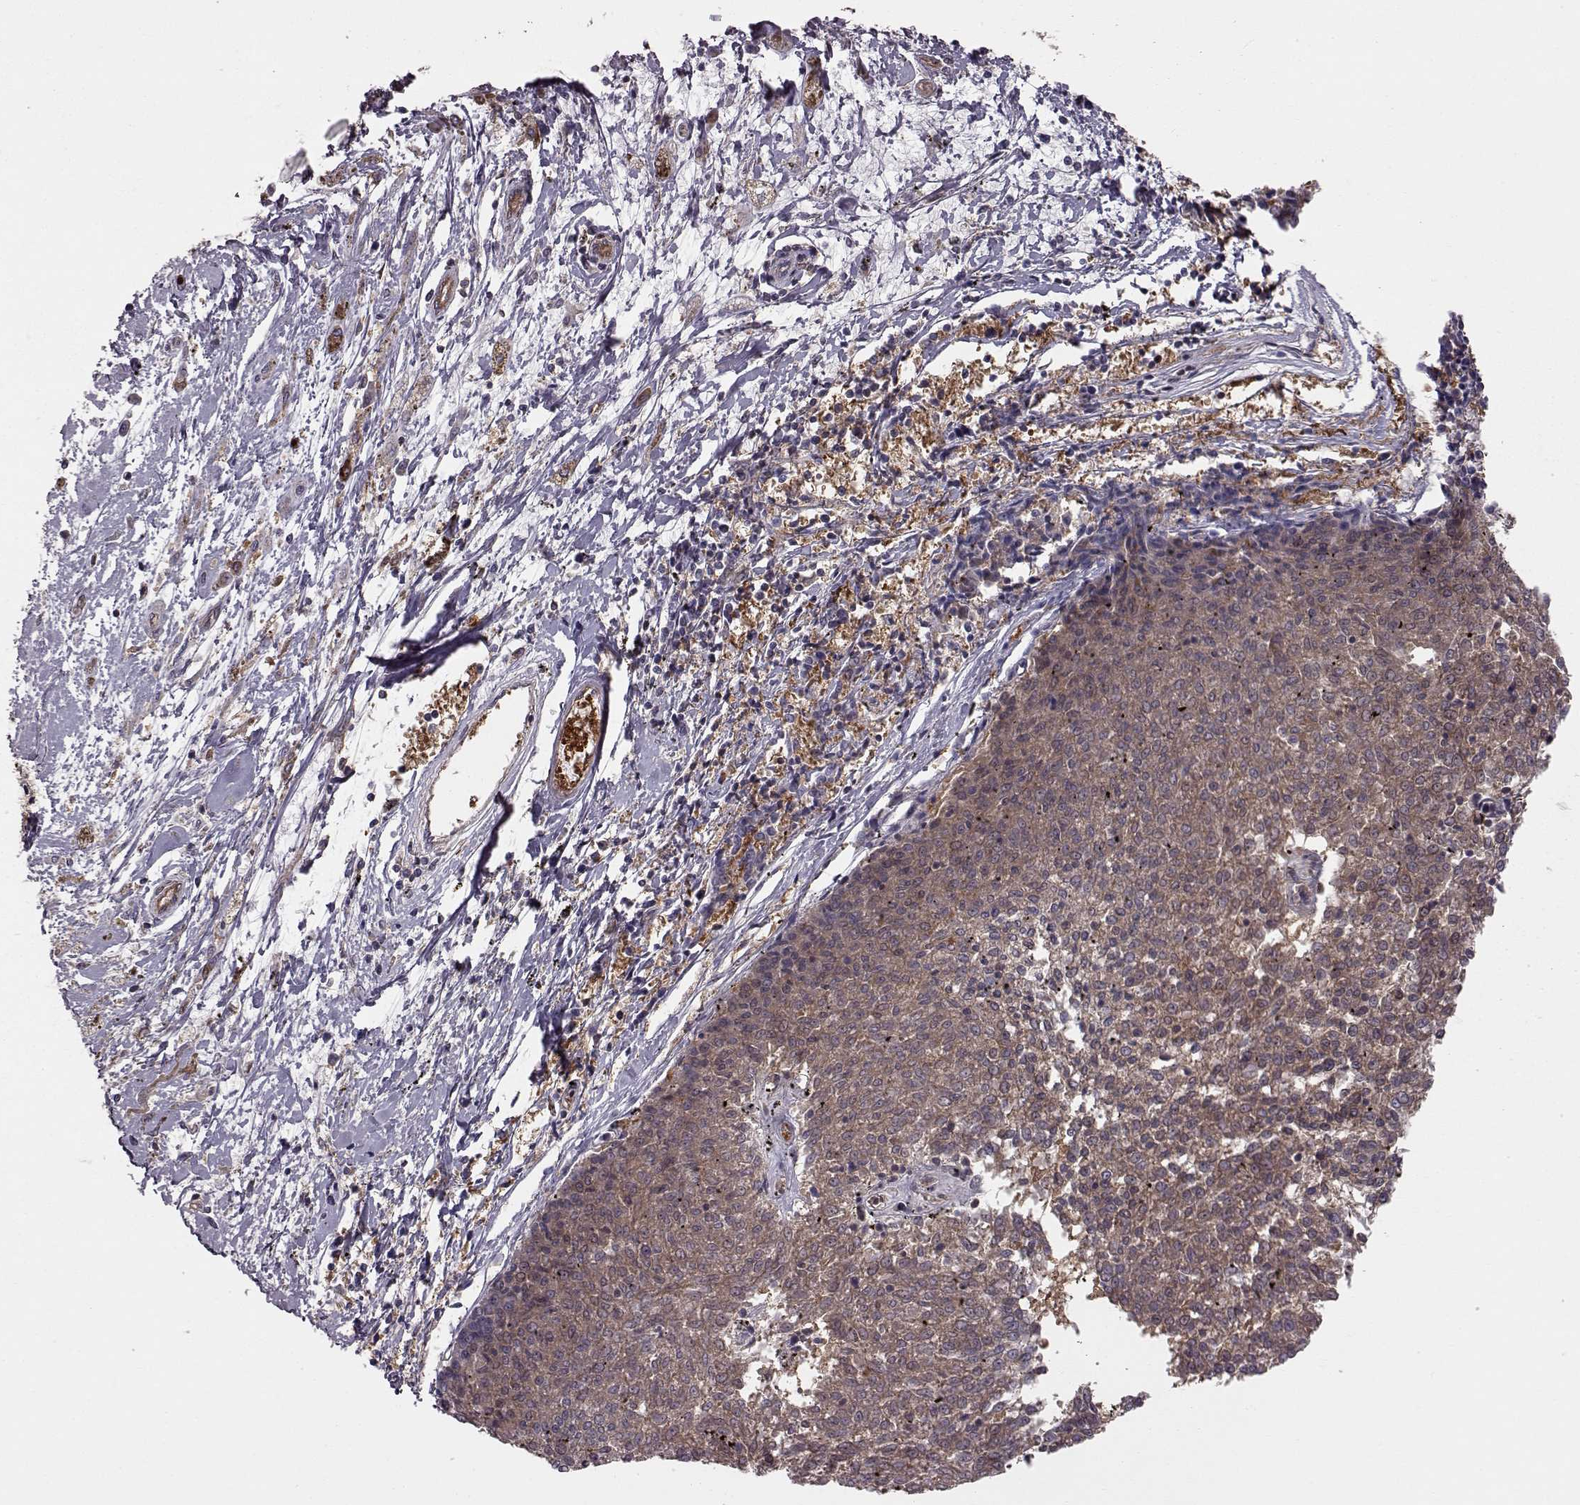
{"staining": {"intensity": "moderate", "quantity": "25%-75%", "location": "cytoplasmic/membranous"}, "tissue": "melanoma", "cell_type": "Tumor cells", "image_type": "cancer", "snomed": [{"axis": "morphology", "description": "Malignant melanoma, NOS"}, {"axis": "topography", "description": "Skin"}], "caption": "Melanoma was stained to show a protein in brown. There is medium levels of moderate cytoplasmic/membranous positivity in about 25%-75% of tumor cells. Using DAB (brown) and hematoxylin (blue) stains, captured at high magnification using brightfield microscopy.", "gene": "RABGAP1", "patient": {"sex": "female", "age": 72}}